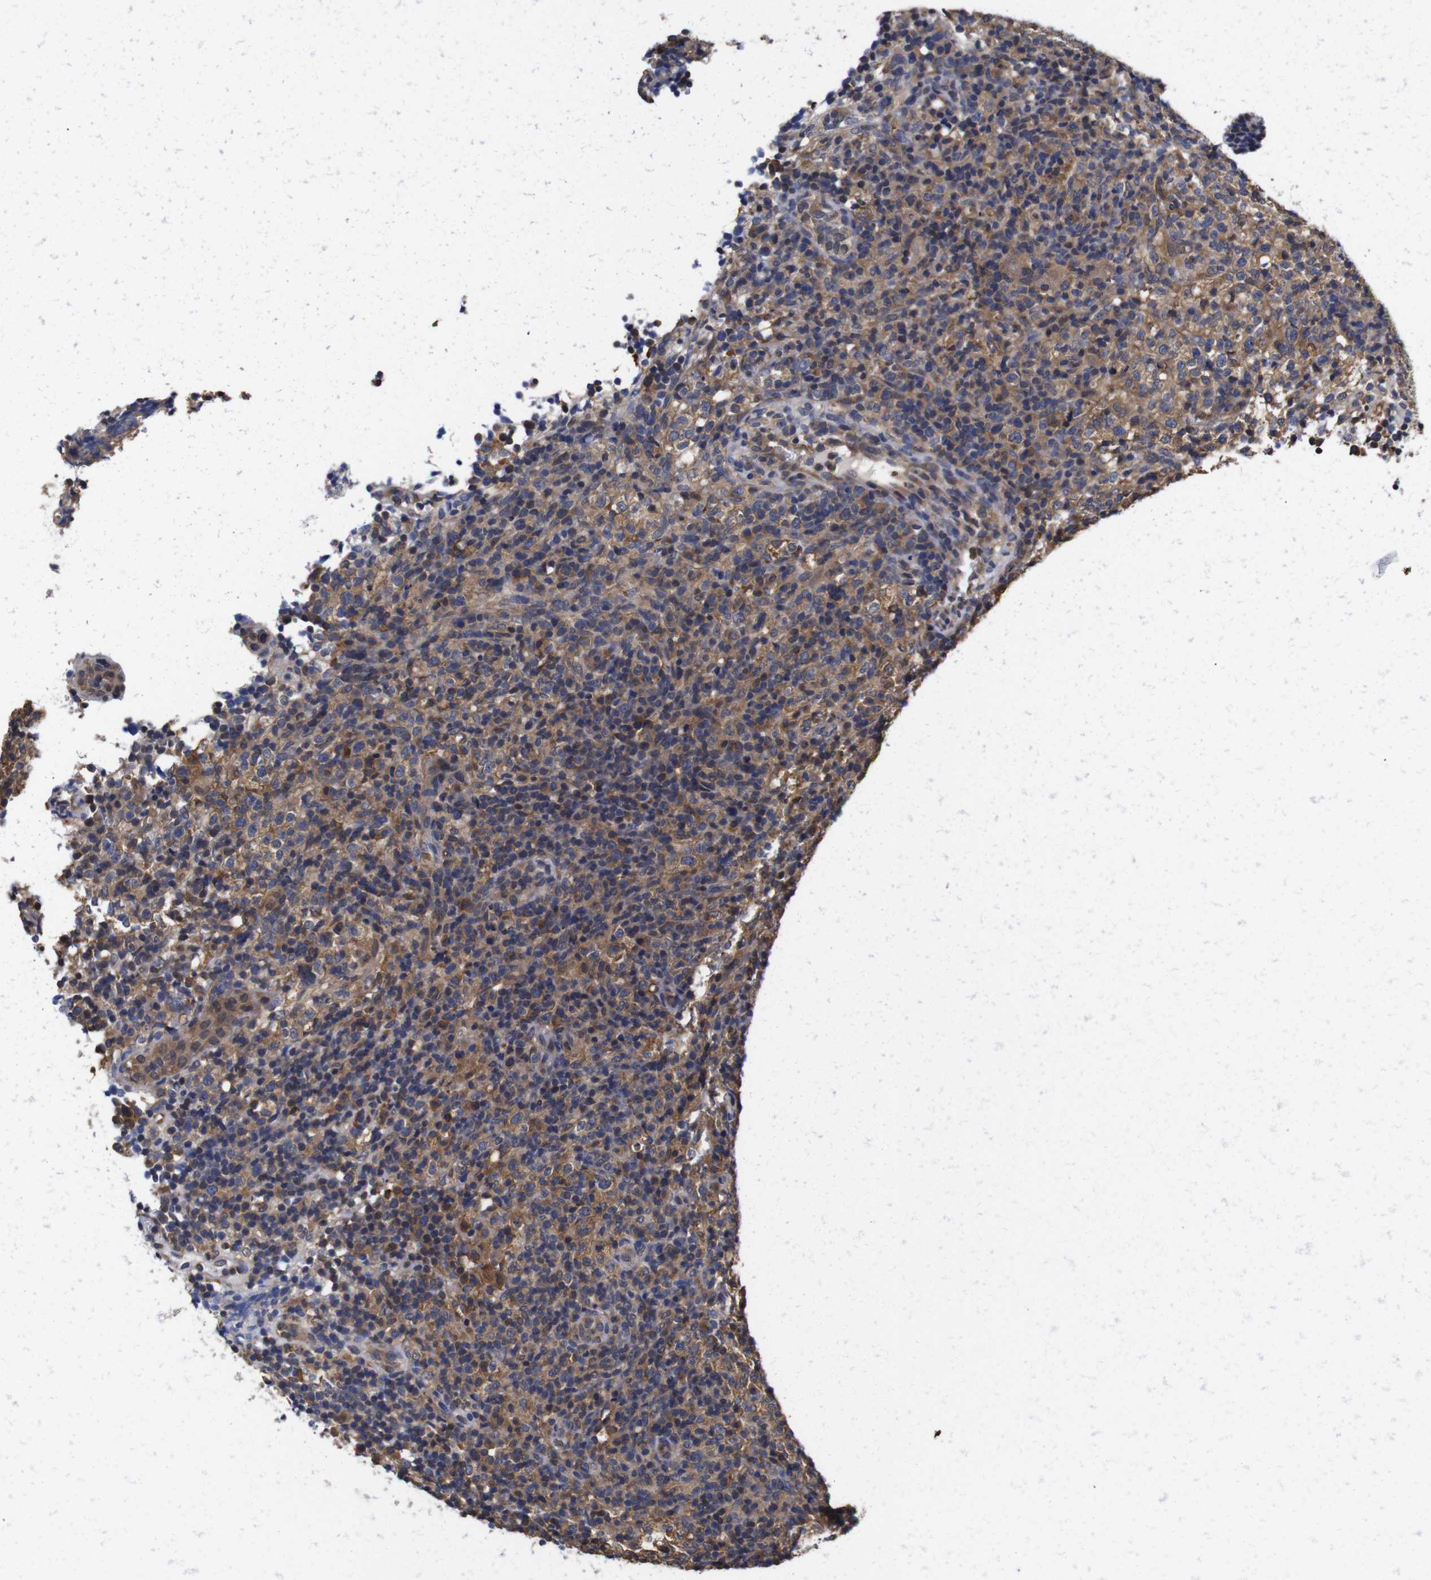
{"staining": {"intensity": "moderate", "quantity": ">75%", "location": "cytoplasmic/membranous"}, "tissue": "lymphoma", "cell_type": "Tumor cells", "image_type": "cancer", "snomed": [{"axis": "morphology", "description": "Malignant lymphoma, non-Hodgkin's type, High grade"}, {"axis": "topography", "description": "Lymph node"}], "caption": "This histopathology image displays lymphoma stained with immunohistochemistry (IHC) to label a protein in brown. The cytoplasmic/membranous of tumor cells show moderate positivity for the protein. Nuclei are counter-stained blue.", "gene": "LRRCC1", "patient": {"sex": "female", "age": 76}}